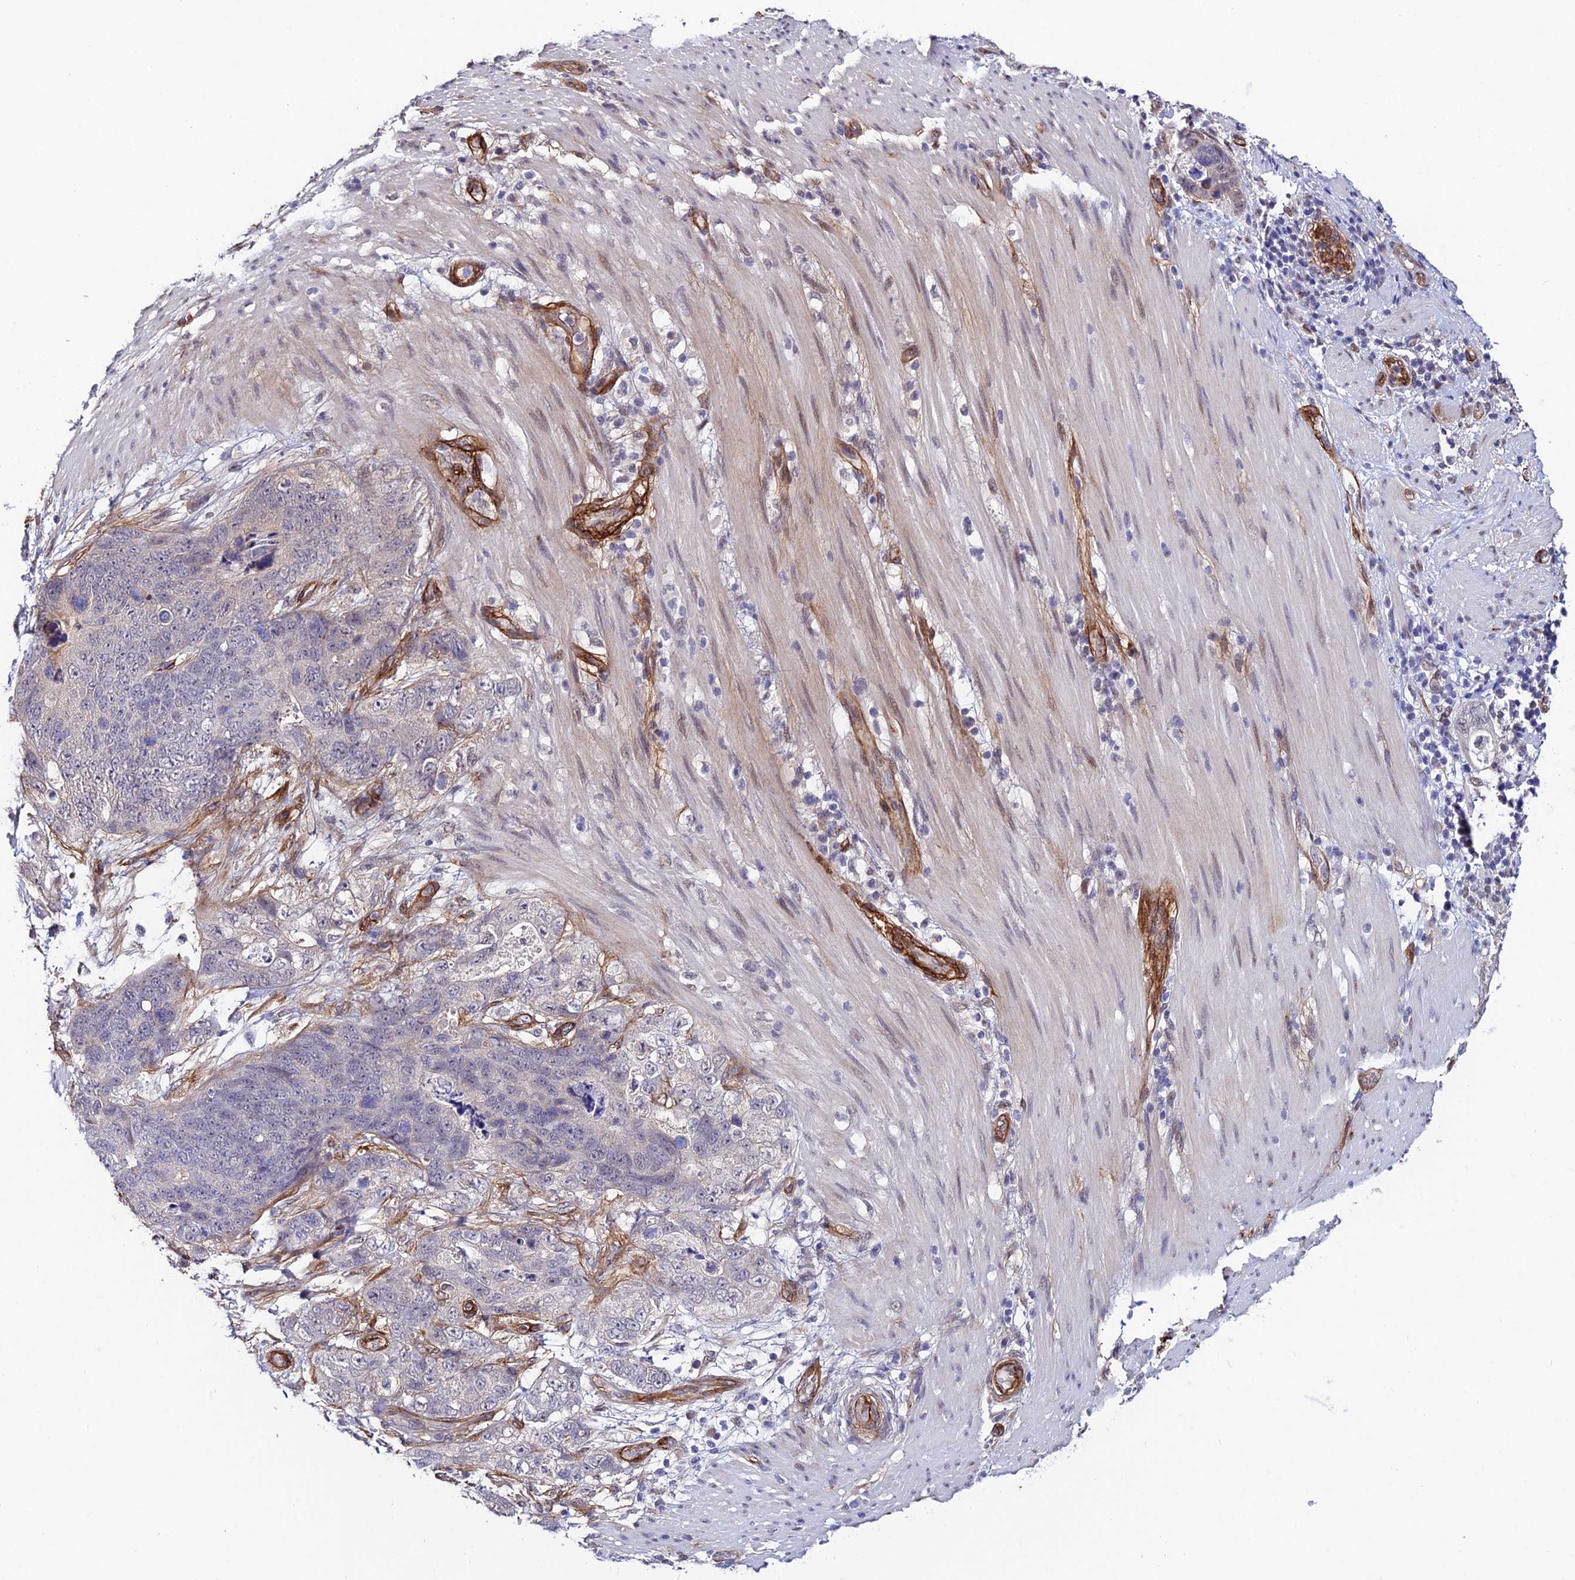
{"staining": {"intensity": "negative", "quantity": "none", "location": "none"}, "tissue": "stomach cancer", "cell_type": "Tumor cells", "image_type": "cancer", "snomed": [{"axis": "morphology", "description": "Normal tissue, NOS"}, {"axis": "morphology", "description": "Adenocarcinoma, NOS"}, {"axis": "topography", "description": "Stomach"}], "caption": "IHC histopathology image of neoplastic tissue: stomach cancer (adenocarcinoma) stained with DAB (3,3'-diaminobenzidine) demonstrates no significant protein positivity in tumor cells. (Brightfield microscopy of DAB (3,3'-diaminobenzidine) IHC at high magnification).", "gene": "SYT15", "patient": {"sex": "female", "age": 89}}